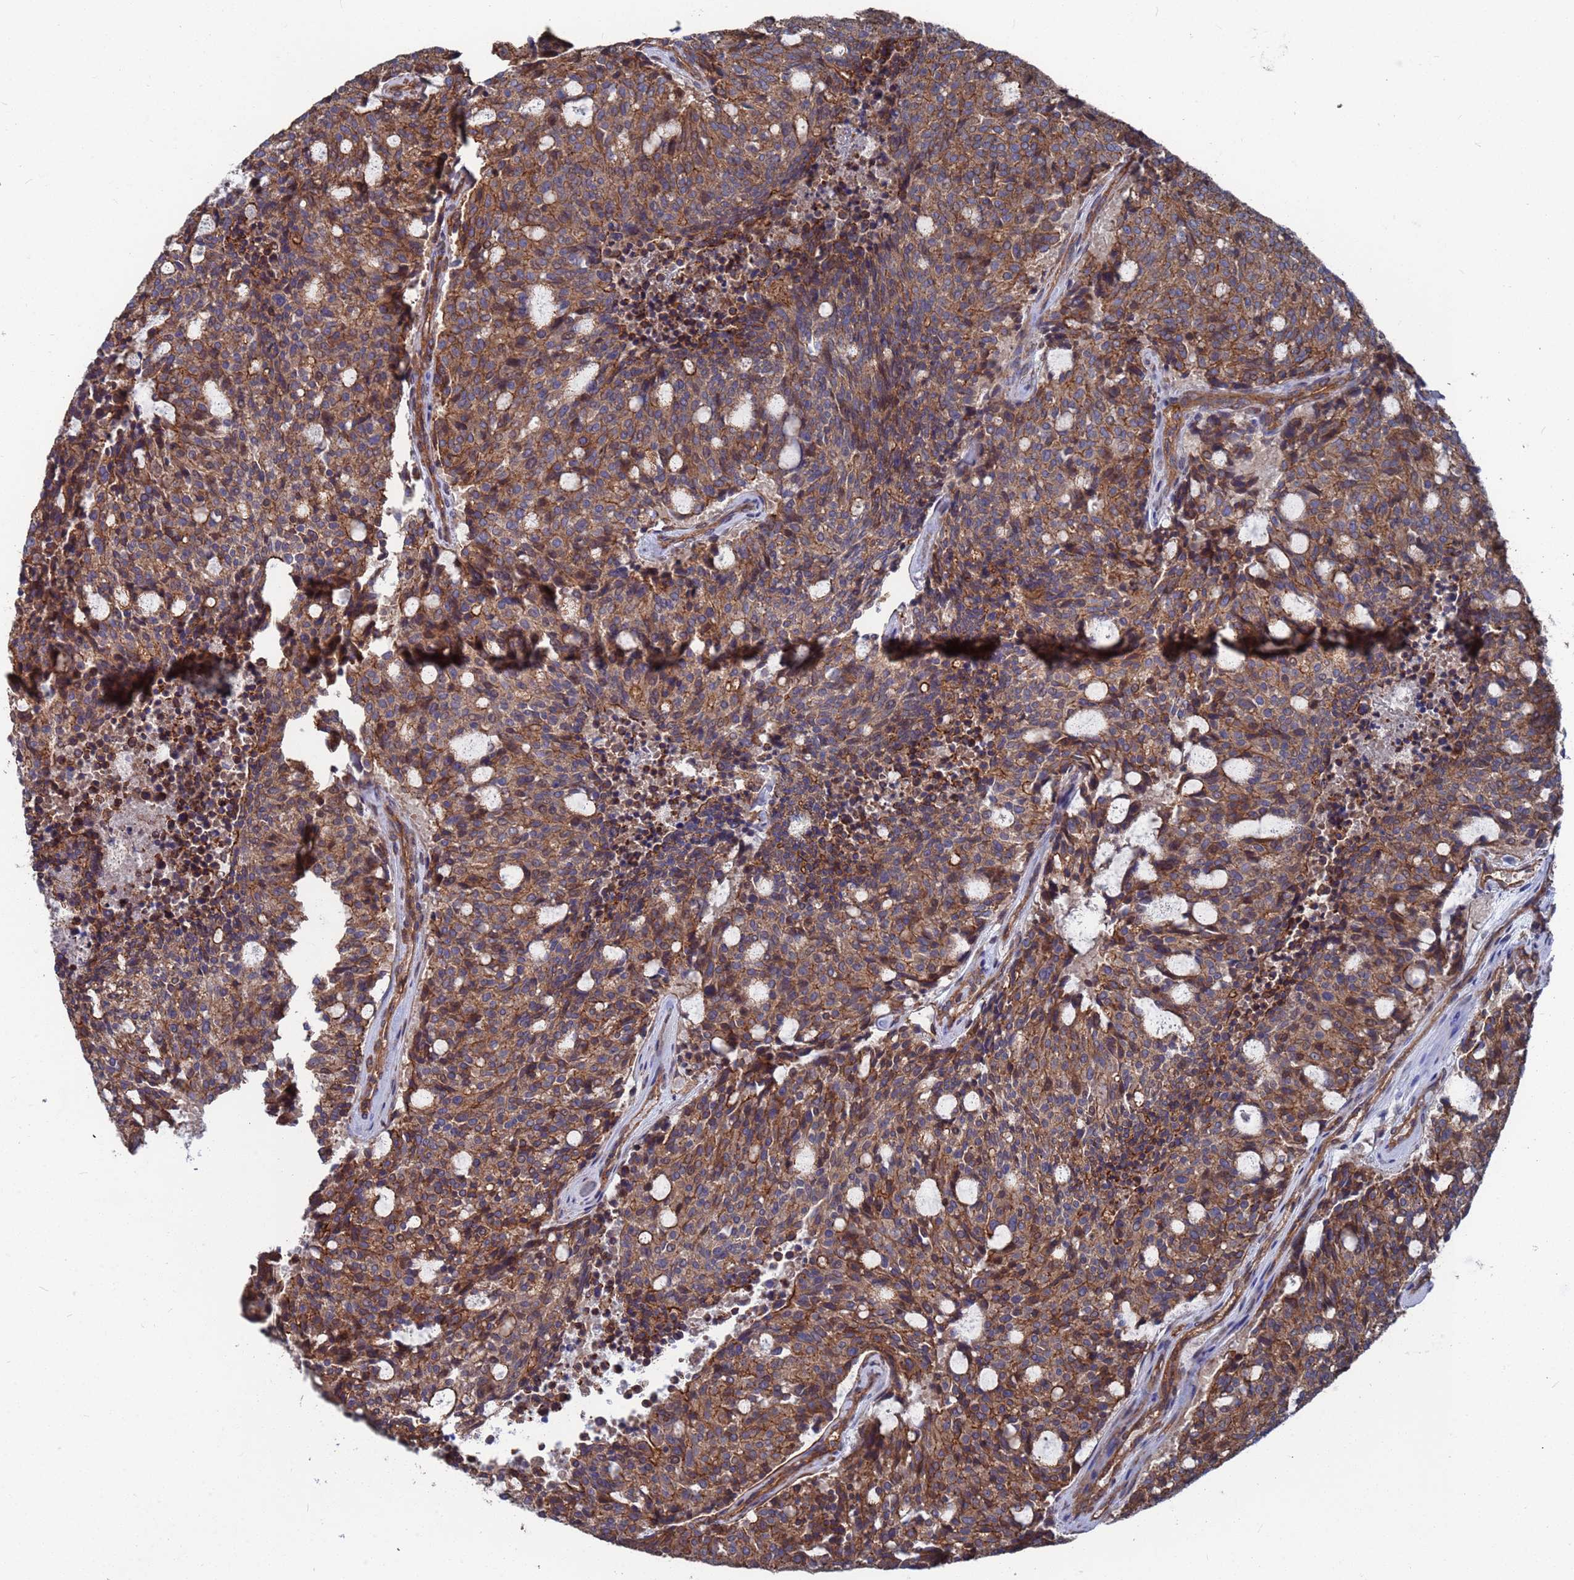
{"staining": {"intensity": "moderate", "quantity": ">75%", "location": "cytoplasmic/membranous"}, "tissue": "carcinoid", "cell_type": "Tumor cells", "image_type": "cancer", "snomed": [{"axis": "morphology", "description": "Carcinoid, malignant, NOS"}, {"axis": "topography", "description": "Pancreas"}], "caption": "A medium amount of moderate cytoplasmic/membranous positivity is appreciated in approximately >75% of tumor cells in carcinoid tissue.", "gene": "NDUFAF6", "patient": {"sex": "female", "age": 54}}